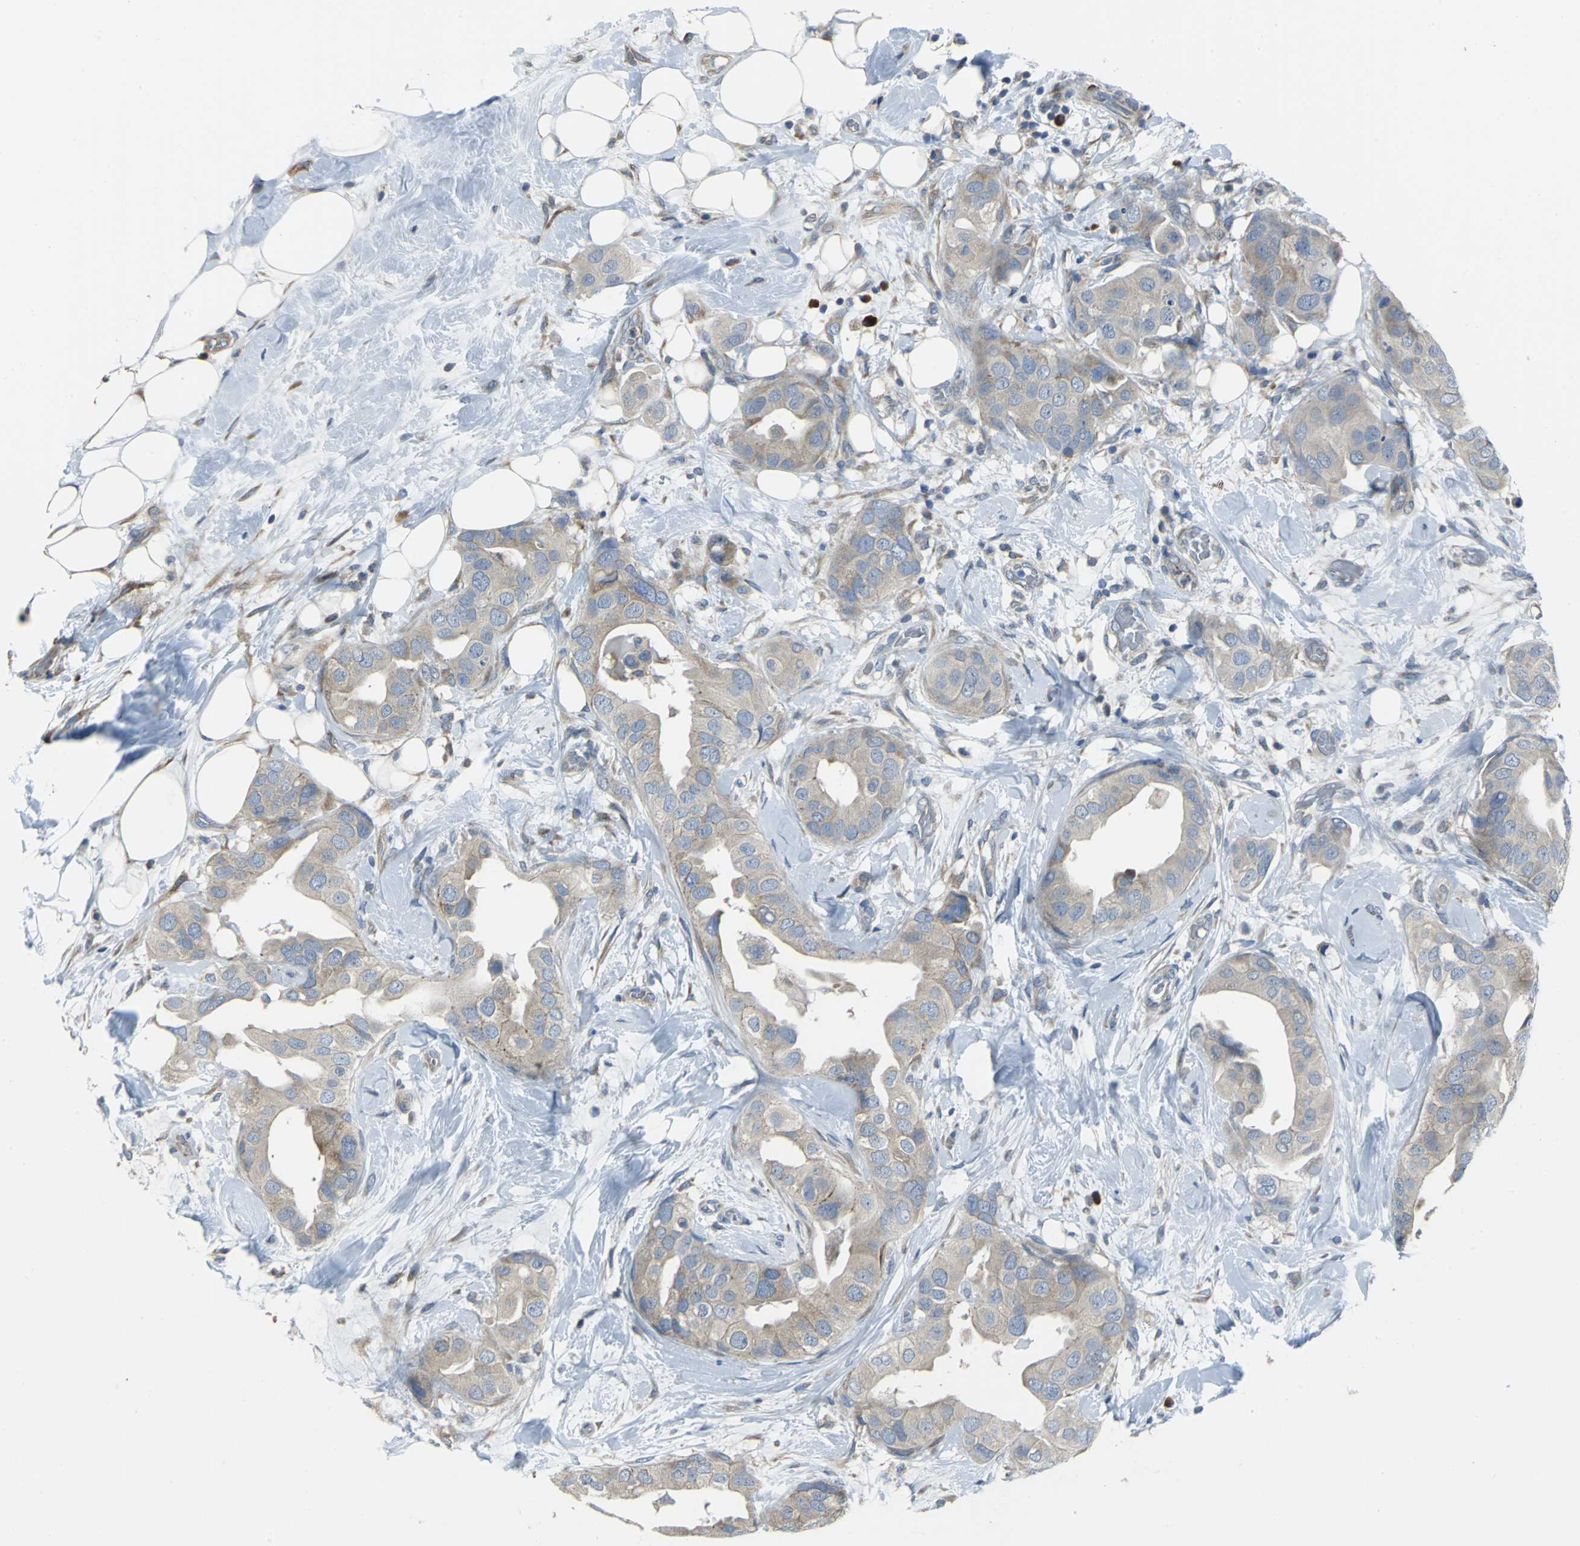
{"staining": {"intensity": "weak", "quantity": ">75%", "location": "cytoplasmic/membranous"}, "tissue": "breast cancer", "cell_type": "Tumor cells", "image_type": "cancer", "snomed": [{"axis": "morphology", "description": "Duct carcinoma"}, {"axis": "topography", "description": "Breast"}], "caption": "The micrograph demonstrates a brown stain indicating the presence of a protein in the cytoplasmic/membranous of tumor cells in breast cancer.", "gene": "EIF5A", "patient": {"sex": "female", "age": 40}}